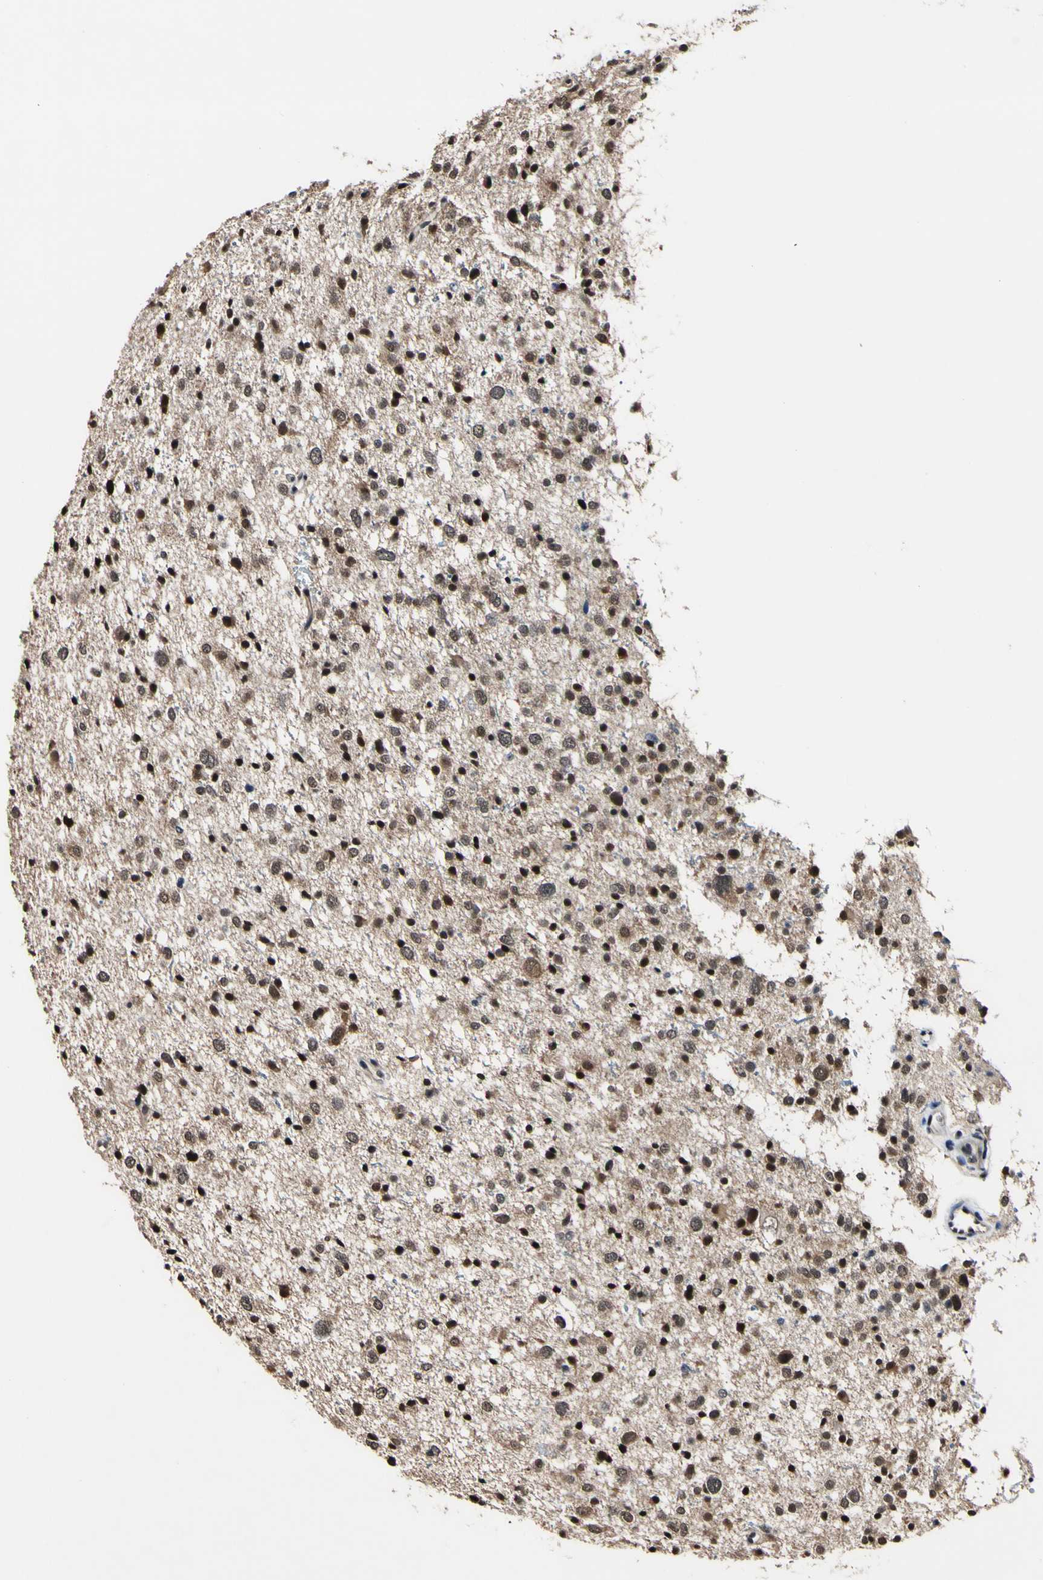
{"staining": {"intensity": "weak", "quantity": "25%-75%", "location": "cytoplasmic/membranous,nuclear"}, "tissue": "glioma", "cell_type": "Tumor cells", "image_type": "cancer", "snomed": [{"axis": "morphology", "description": "Glioma, malignant, Low grade"}, {"axis": "topography", "description": "Brain"}], "caption": "A high-resolution micrograph shows immunohistochemistry (IHC) staining of low-grade glioma (malignant), which demonstrates weak cytoplasmic/membranous and nuclear positivity in approximately 25%-75% of tumor cells.", "gene": "PSMD10", "patient": {"sex": "female", "age": 37}}